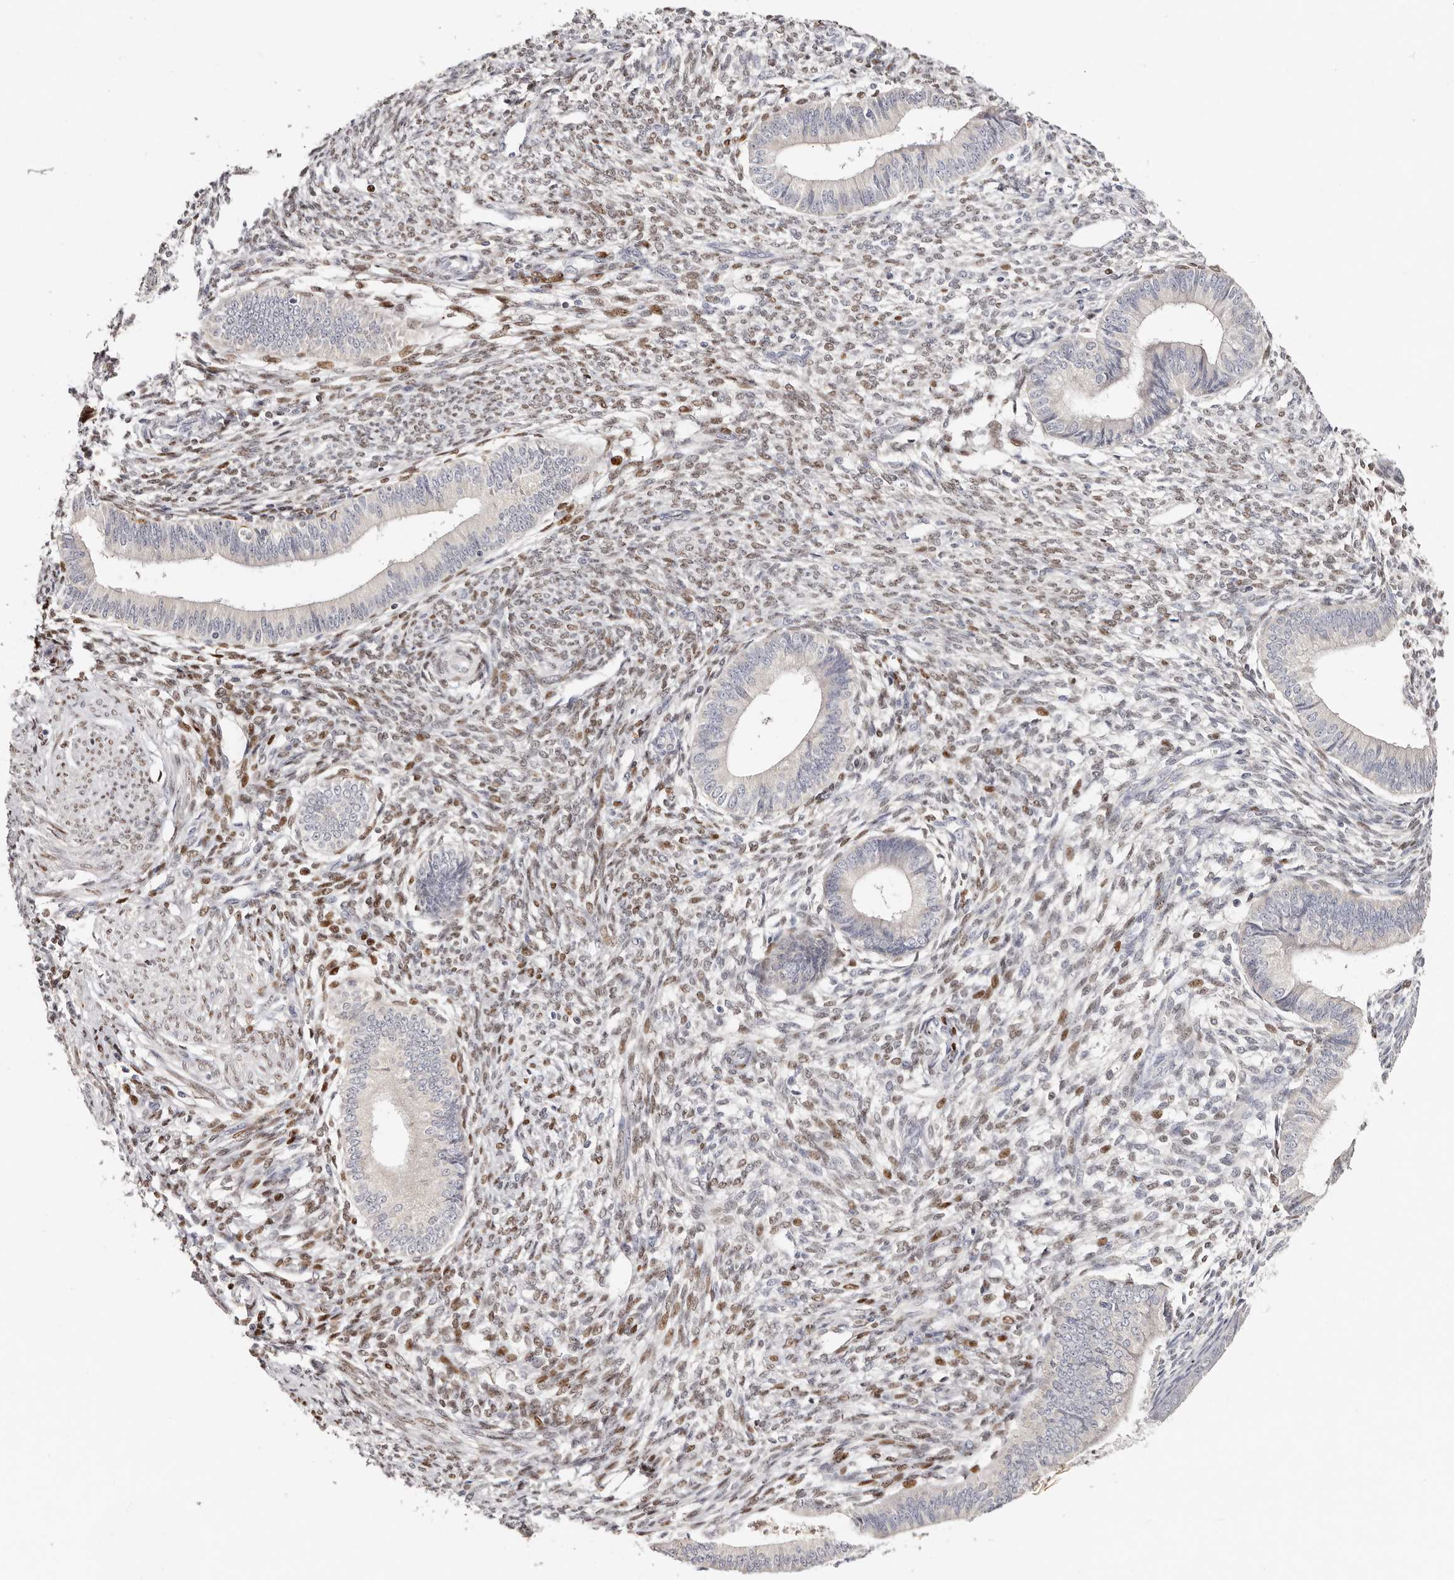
{"staining": {"intensity": "moderate", "quantity": "25%-75%", "location": "nuclear"}, "tissue": "endometrium", "cell_type": "Cells in endometrial stroma", "image_type": "normal", "snomed": [{"axis": "morphology", "description": "Normal tissue, NOS"}, {"axis": "topography", "description": "Endometrium"}], "caption": "Human endometrium stained with a brown dye demonstrates moderate nuclear positive positivity in about 25%-75% of cells in endometrial stroma.", "gene": "IQGAP3", "patient": {"sex": "female", "age": 46}}